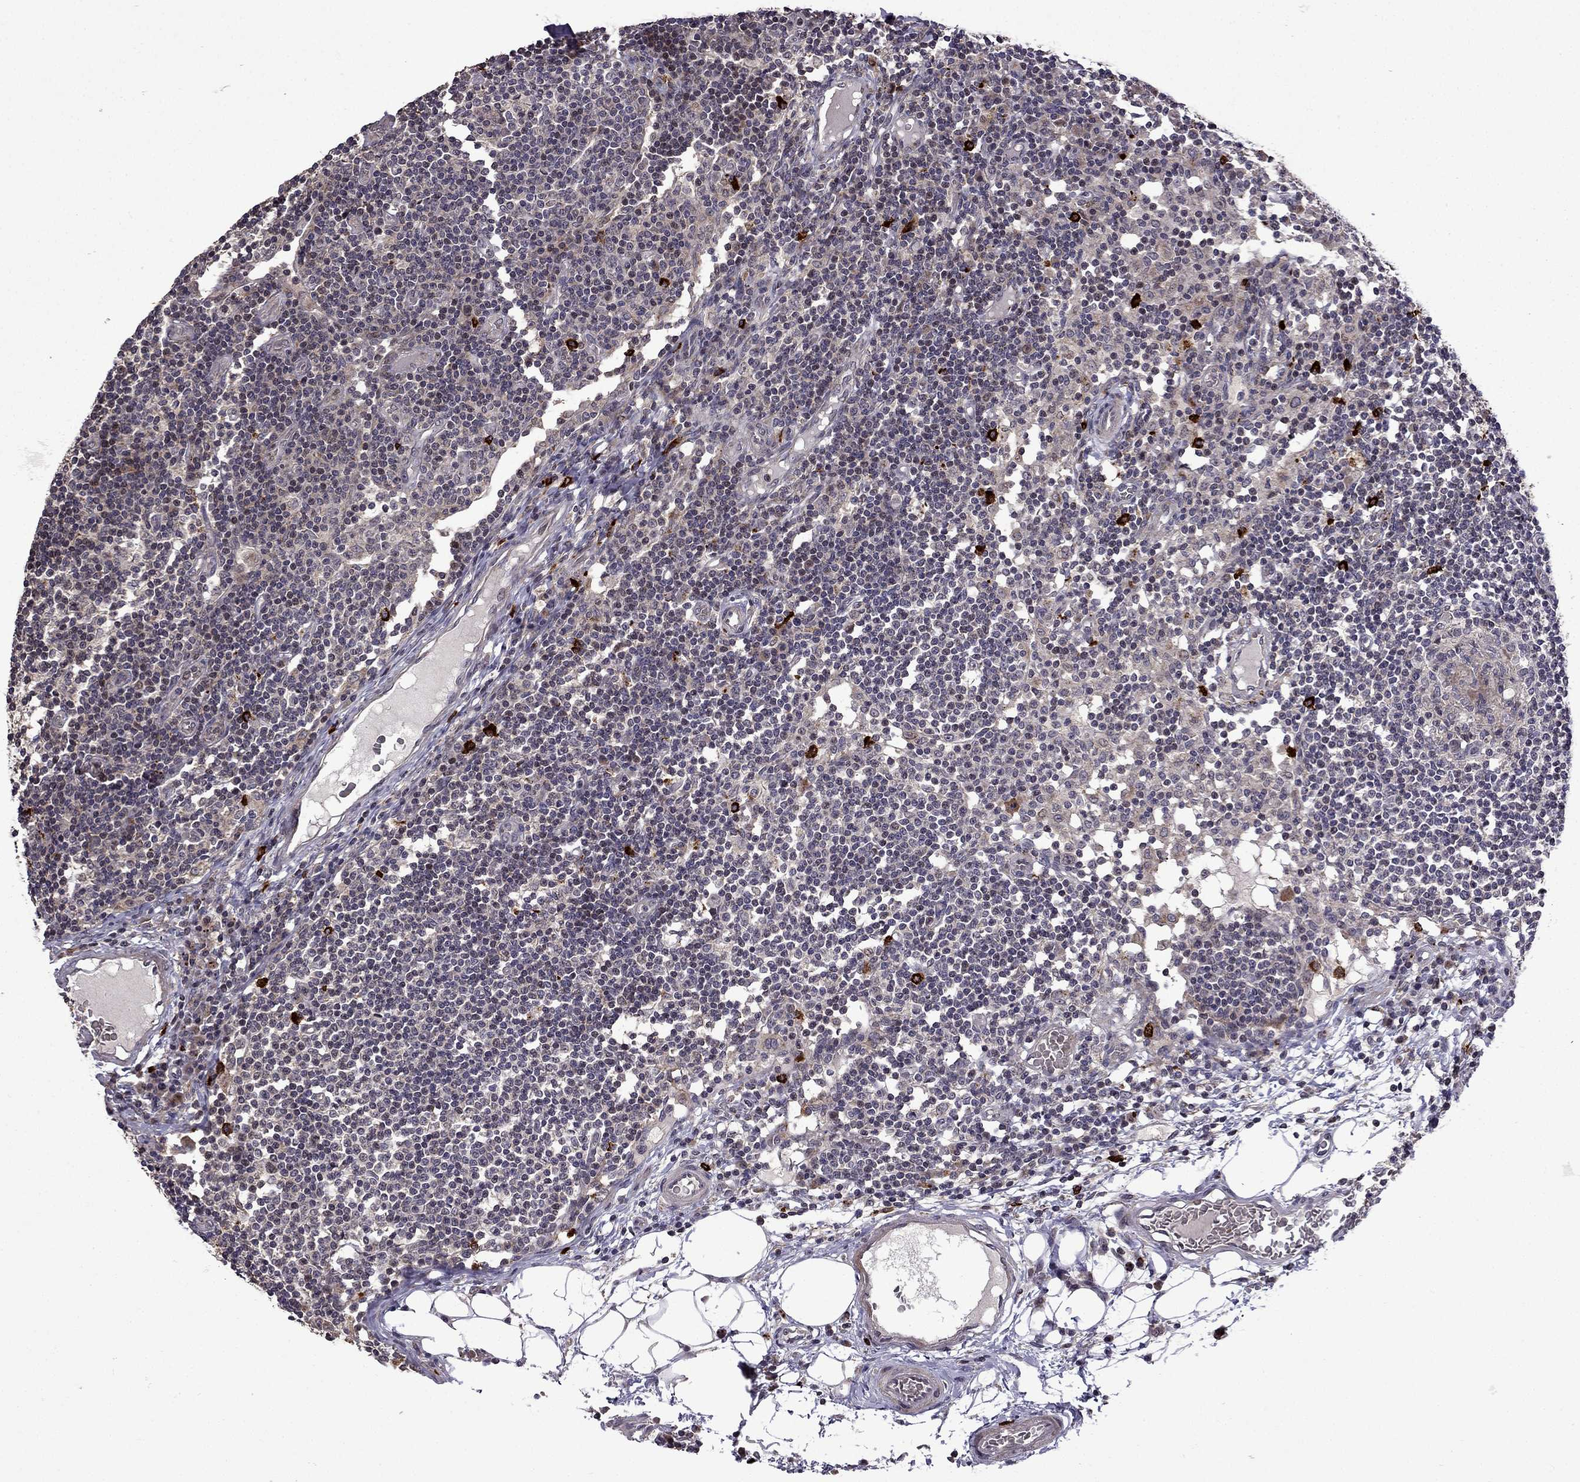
{"staining": {"intensity": "strong", "quantity": "<25%", "location": "cytoplasmic/membranous"}, "tissue": "lymph node", "cell_type": "Non-germinal center cells", "image_type": "normal", "snomed": [{"axis": "morphology", "description": "Normal tissue, NOS"}, {"axis": "topography", "description": "Lymph node"}], "caption": "Protein expression analysis of normal human lymph node reveals strong cytoplasmic/membranous staining in about <25% of non-germinal center cells.", "gene": "TAB2", "patient": {"sex": "female", "age": 72}}